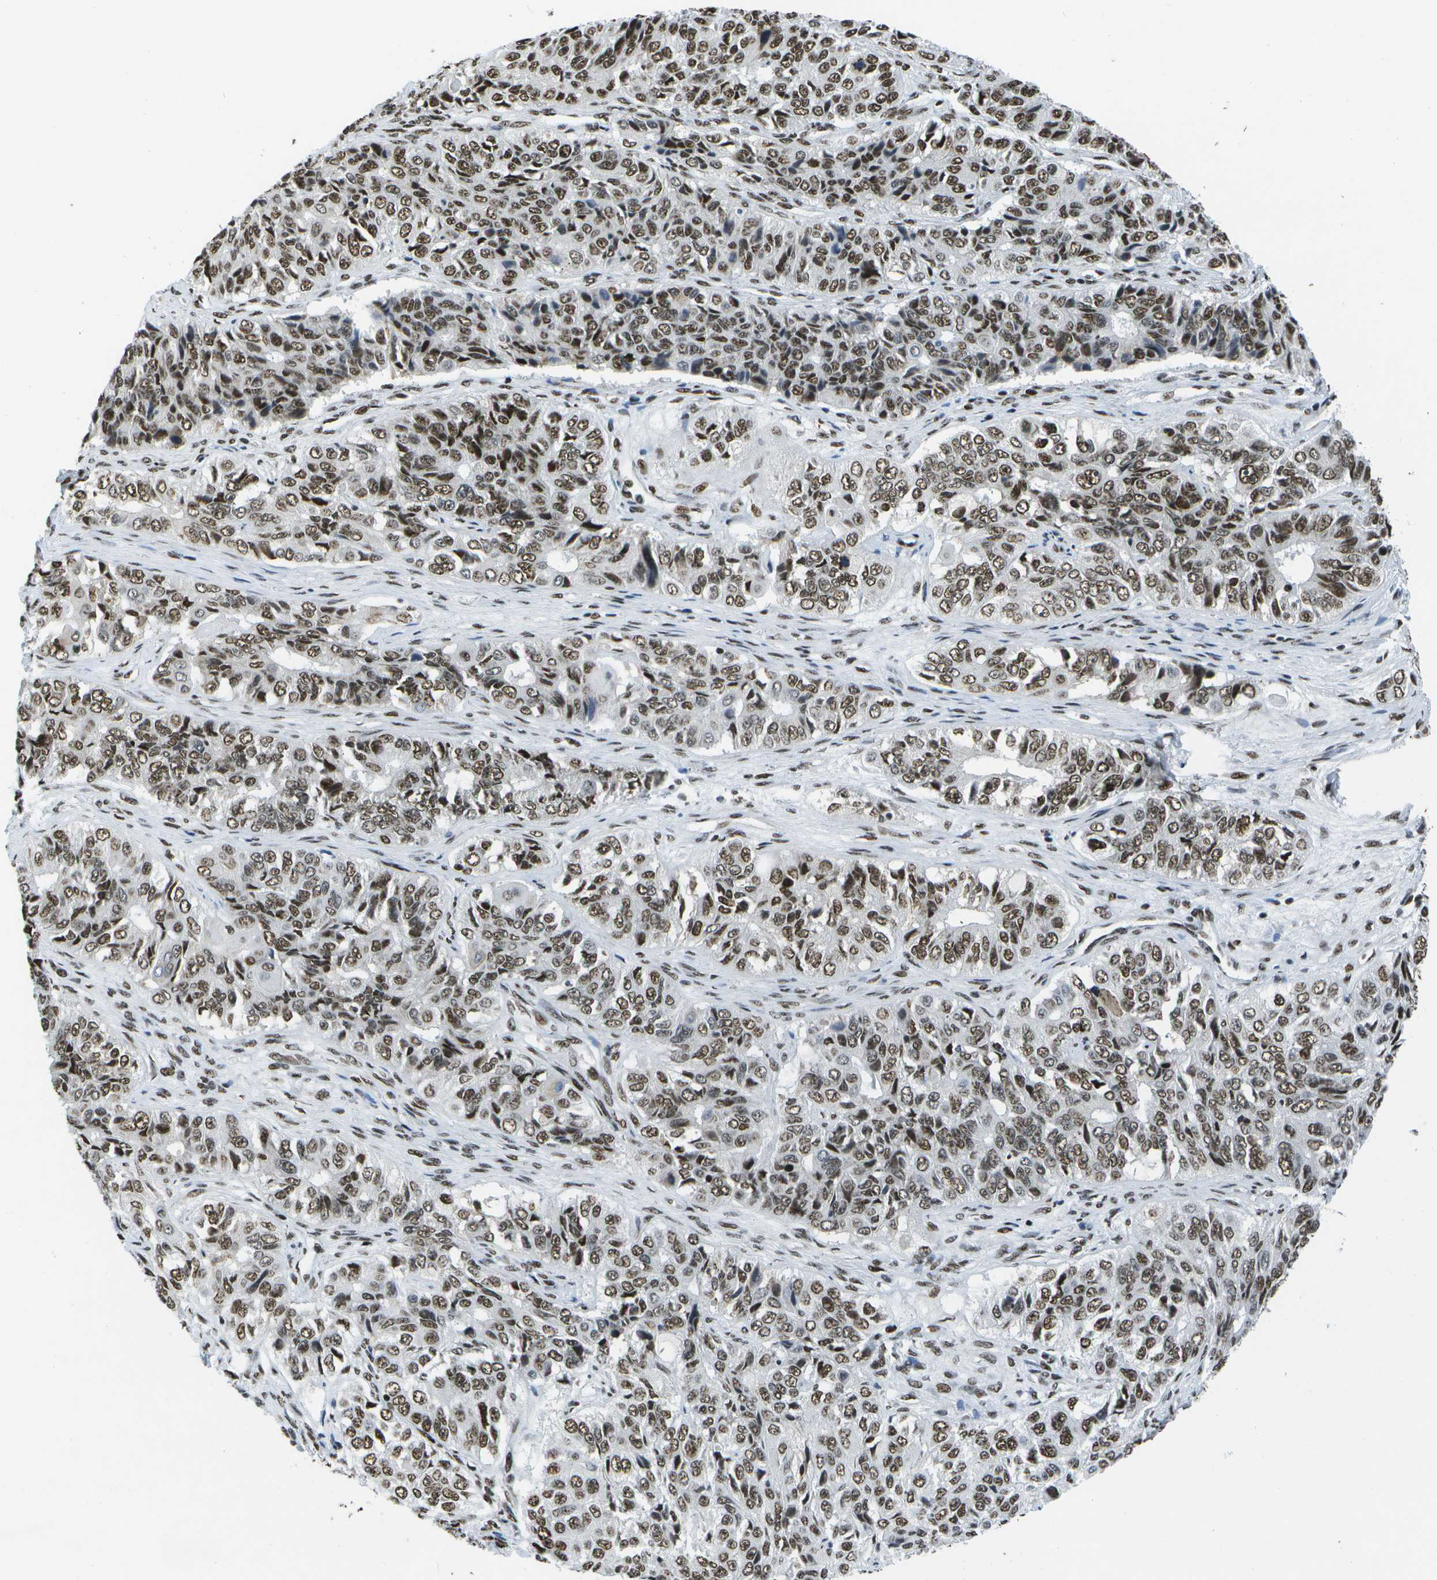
{"staining": {"intensity": "strong", "quantity": ">75%", "location": "nuclear"}, "tissue": "ovarian cancer", "cell_type": "Tumor cells", "image_type": "cancer", "snomed": [{"axis": "morphology", "description": "Carcinoma, endometroid"}, {"axis": "topography", "description": "Ovary"}], "caption": "IHC staining of endometroid carcinoma (ovarian), which demonstrates high levels of strong nuclear staining in approximately >75% of tumor cells indicating strong nuclear protein staining. The staining was performed using DAB (3,3'-diaminobenzidine) (brown) for protein detection and nuclei were counterstained in hematoxylin (blue).", "gene": "NSRP1", "patient": {"sex": "female", "age": 51}}